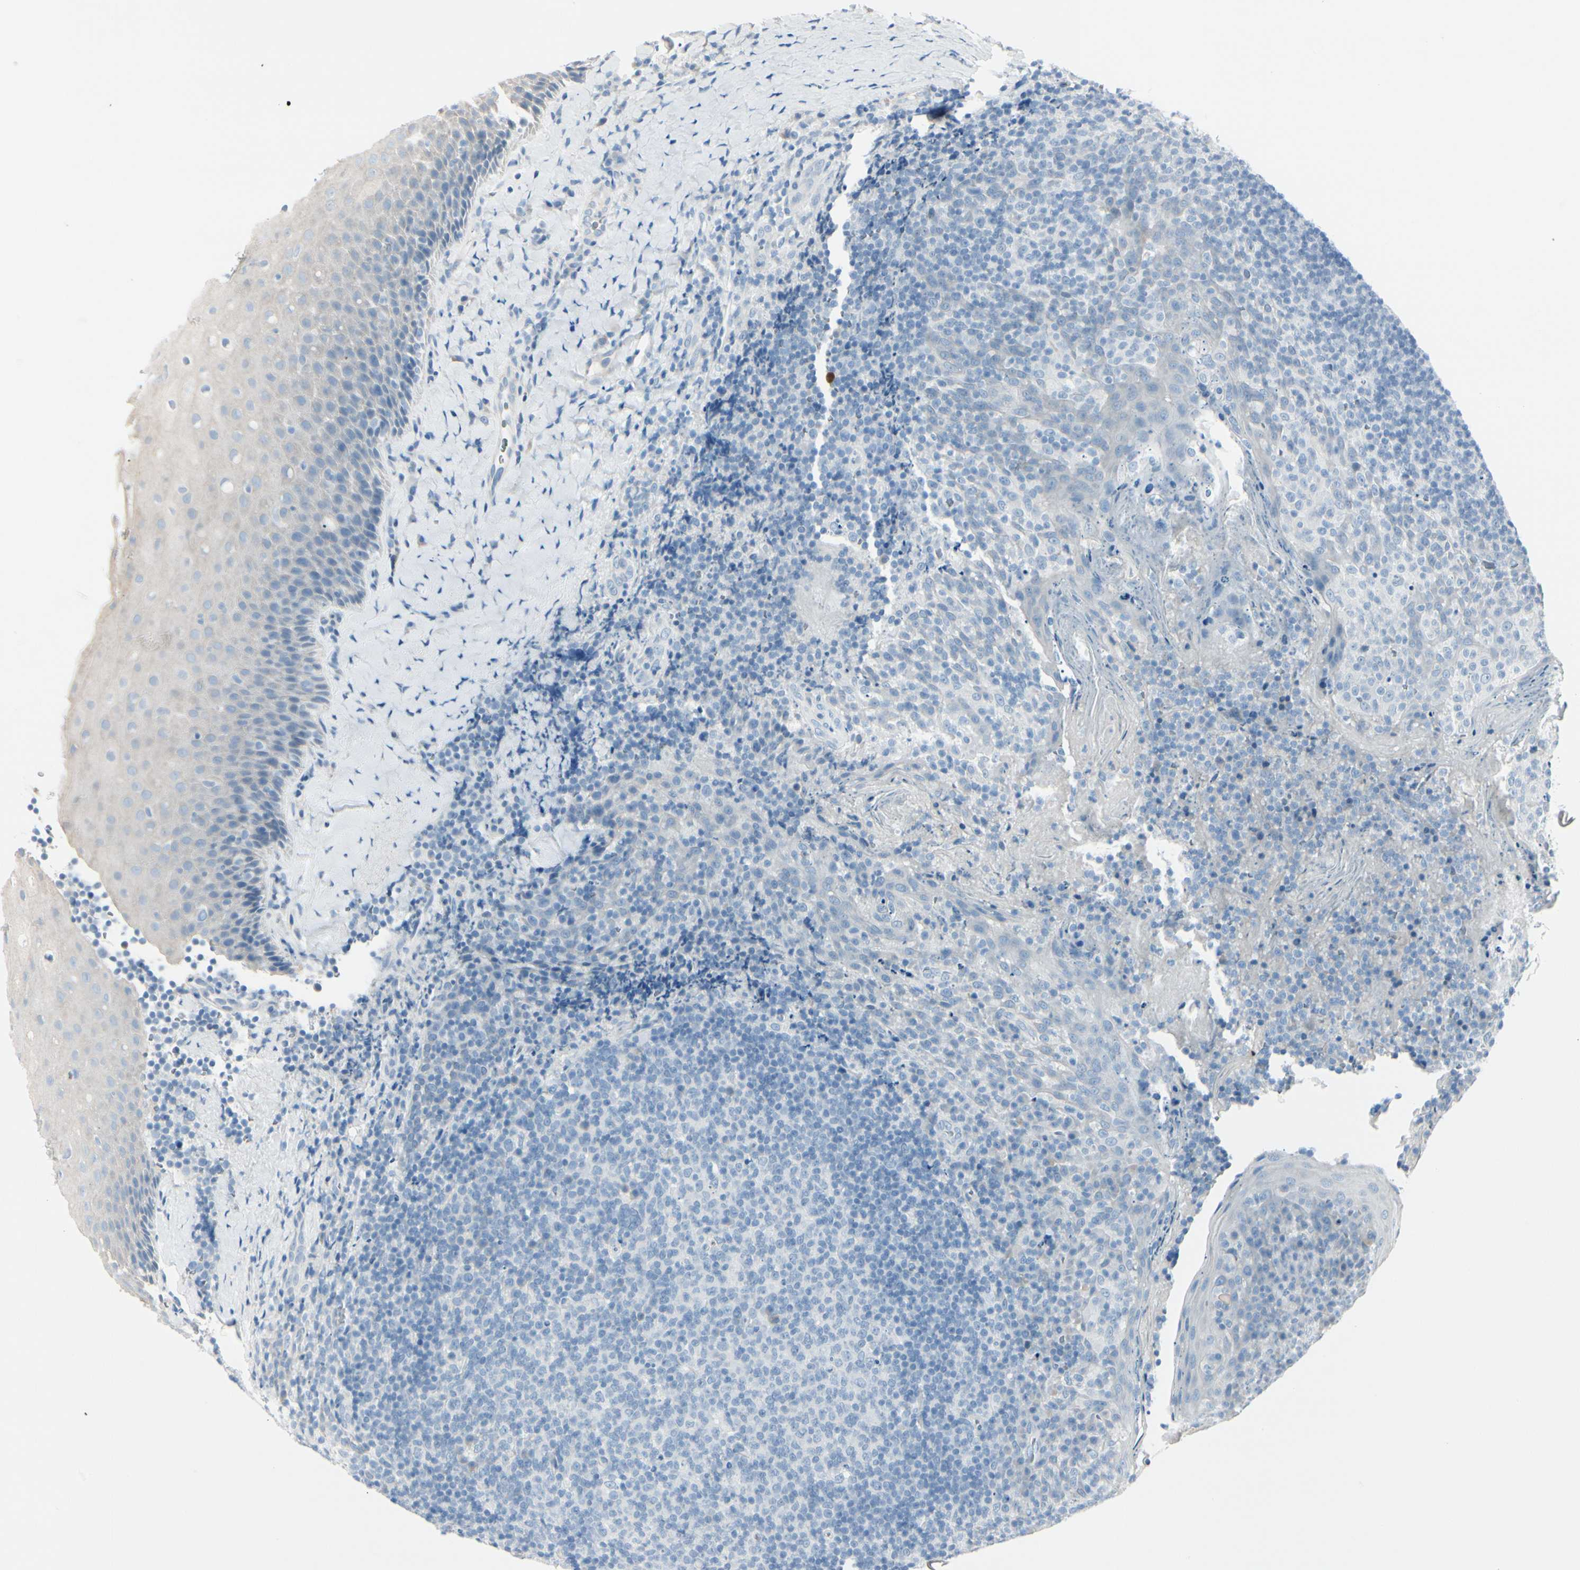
{"staining": {"intensity": "negative", "quantity": "none", "location": "none"}, "tissue": "tonsil", "cell_type": "Germinal center cells", "image_type": "normal", "snomed": [{"axis": "morphology", "description": "Normal tissue, NOS"}, {"axis": "topography", "description": "Tonsil"}], "caption": "Immunohistochemistry of normal tonsil displays no expression in germinal center cells.", "gene": "CDHR5", "patient": {"sex": "male", "age": 17}}